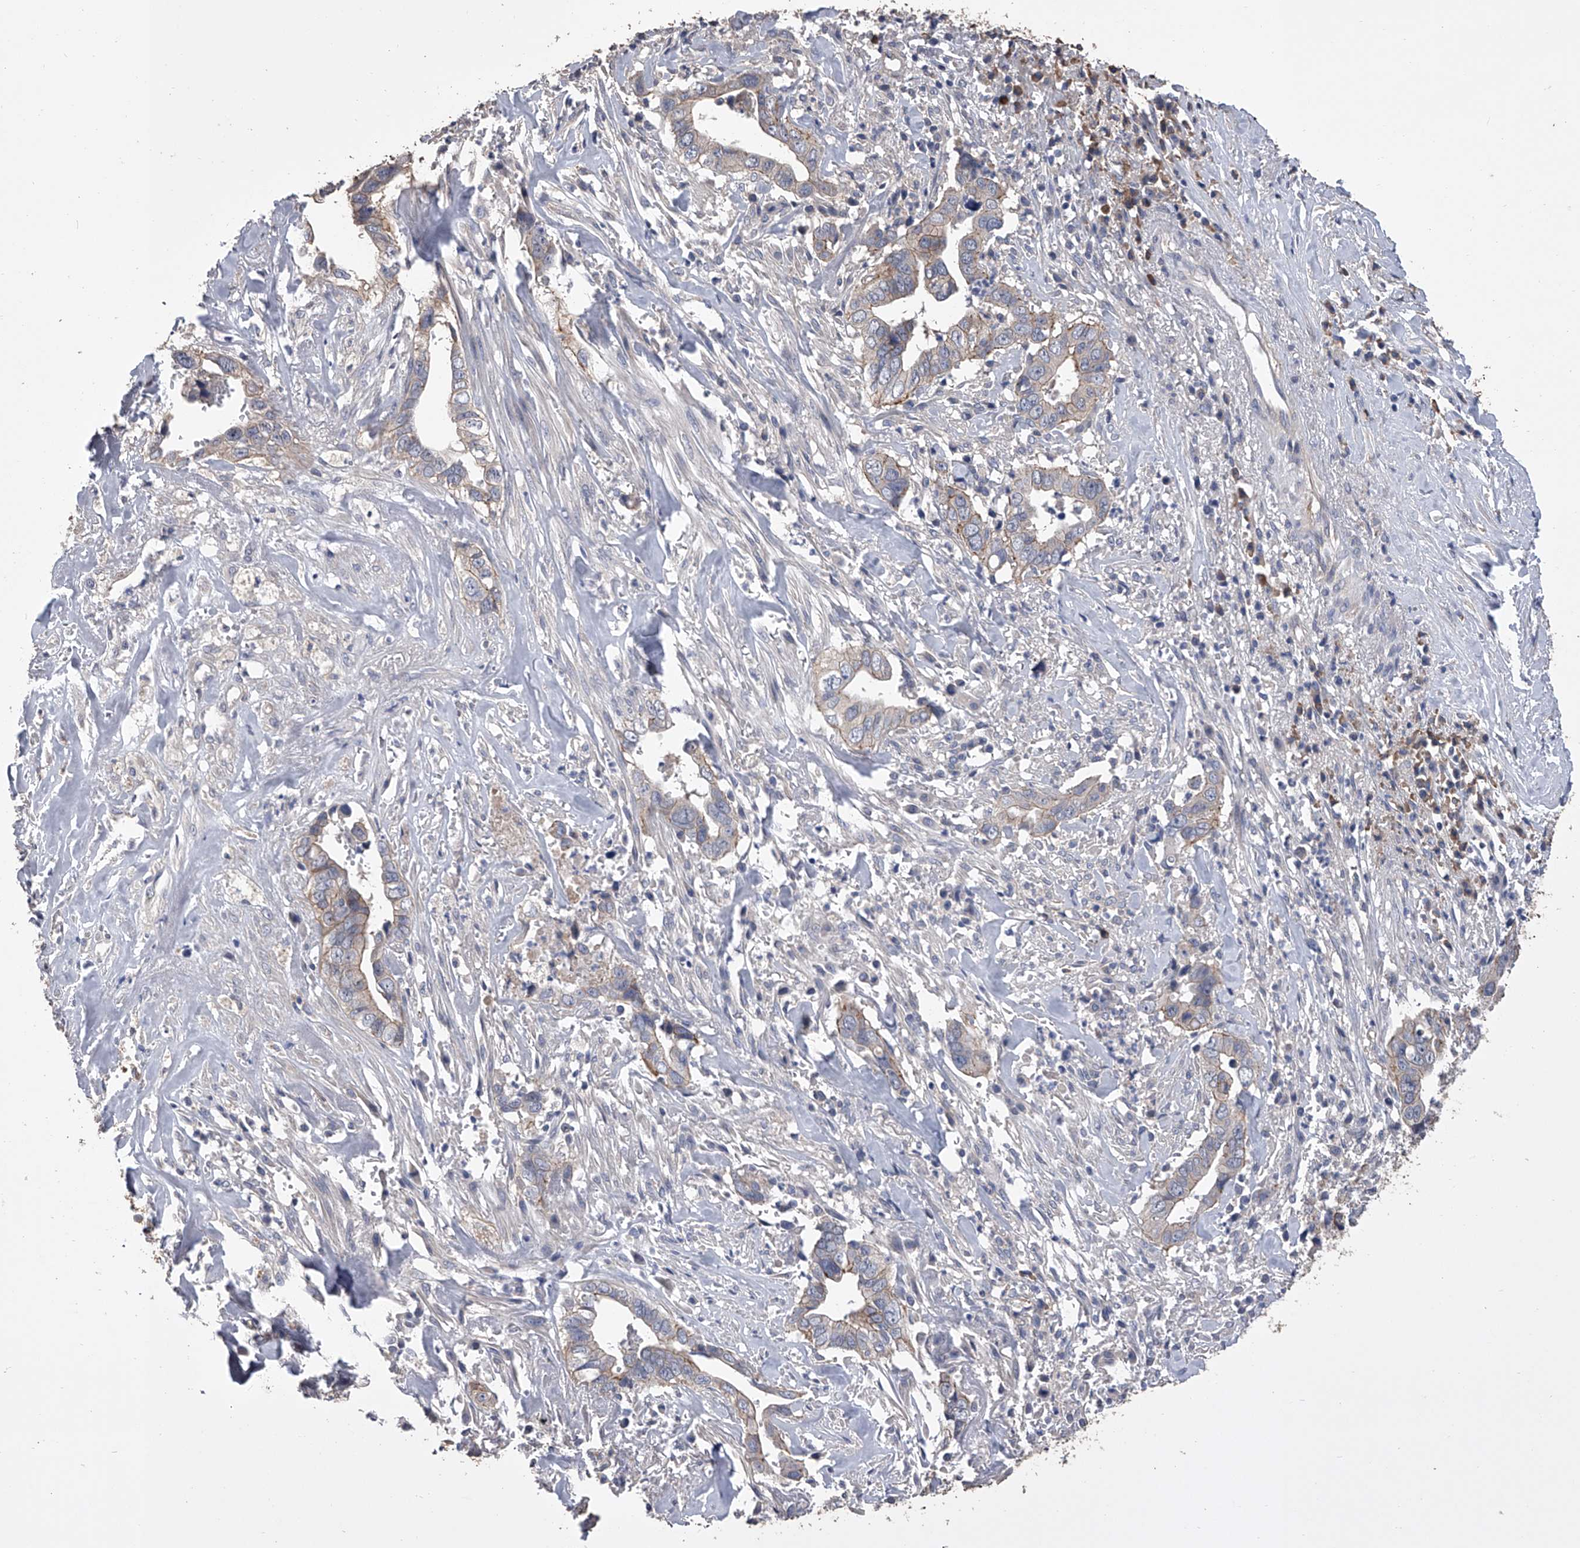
{"staining": {"intensity": "weak", "quantity": "<25%", "location": "cytoplasmic/membranous"}, "tissue": "liver cancer", "cell_type": "Tumor cells", "image_type": "cancer", "snomed": [{"axis": "morphology", "description": "Cholangiocarcinoma"}, {"axis": "topography", "description": "Liver"}], "caption": "Protein analysis of liver cancer displays no significant staining in tumor cells. (Stains: DAB immunohistochemistry with hematoxylin counter stain, Microscopy: brightfield microscopy at high magnification).", "gene": "ZNF343", "patient": {"sex": "female", "age": 79}}